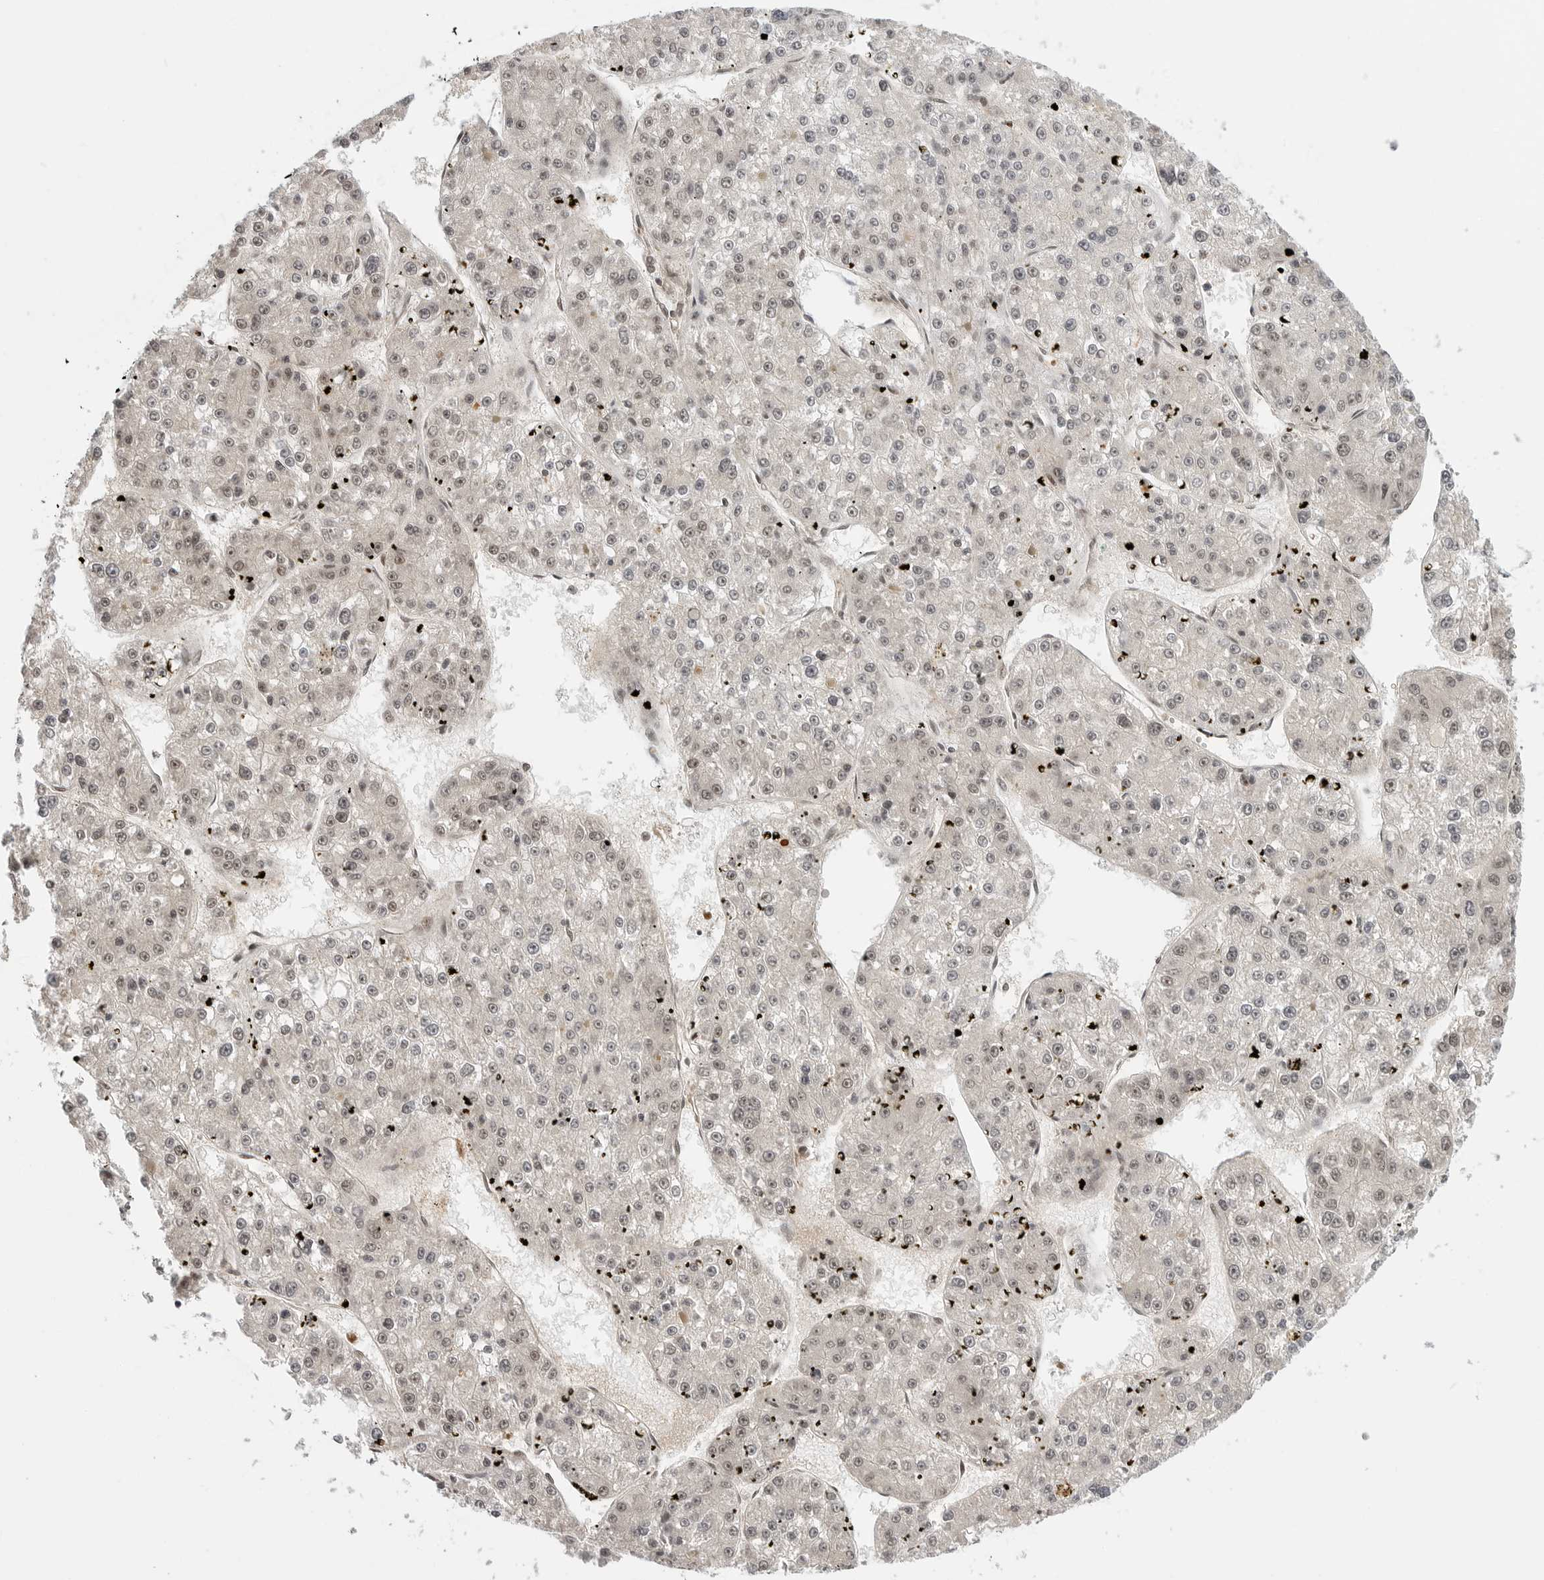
{"staining": {"intensity": "weak", "quantity": ">75%", "location": "nuclear"}, "tissue": "liver cancer", "cell_type": "Tumor cells", "image_type": "cancer", "snomed": [{"axis": "morphology", "description": "Carcinoma, Hepatocellular, NOS"}, {"axis": "topography", "description": "Liver"}], "caption": "DAB (3,3'-diaminobenzidine) immunohistochemical staining of liver cancer demonstrates weak nuclear protein staining in approximately >75% of tumor cells. (DAB = brown stain, brightfield microscopy at high magnification).", "gene": "C8orf33", "patient": {"sex": "female", "age": 73}}